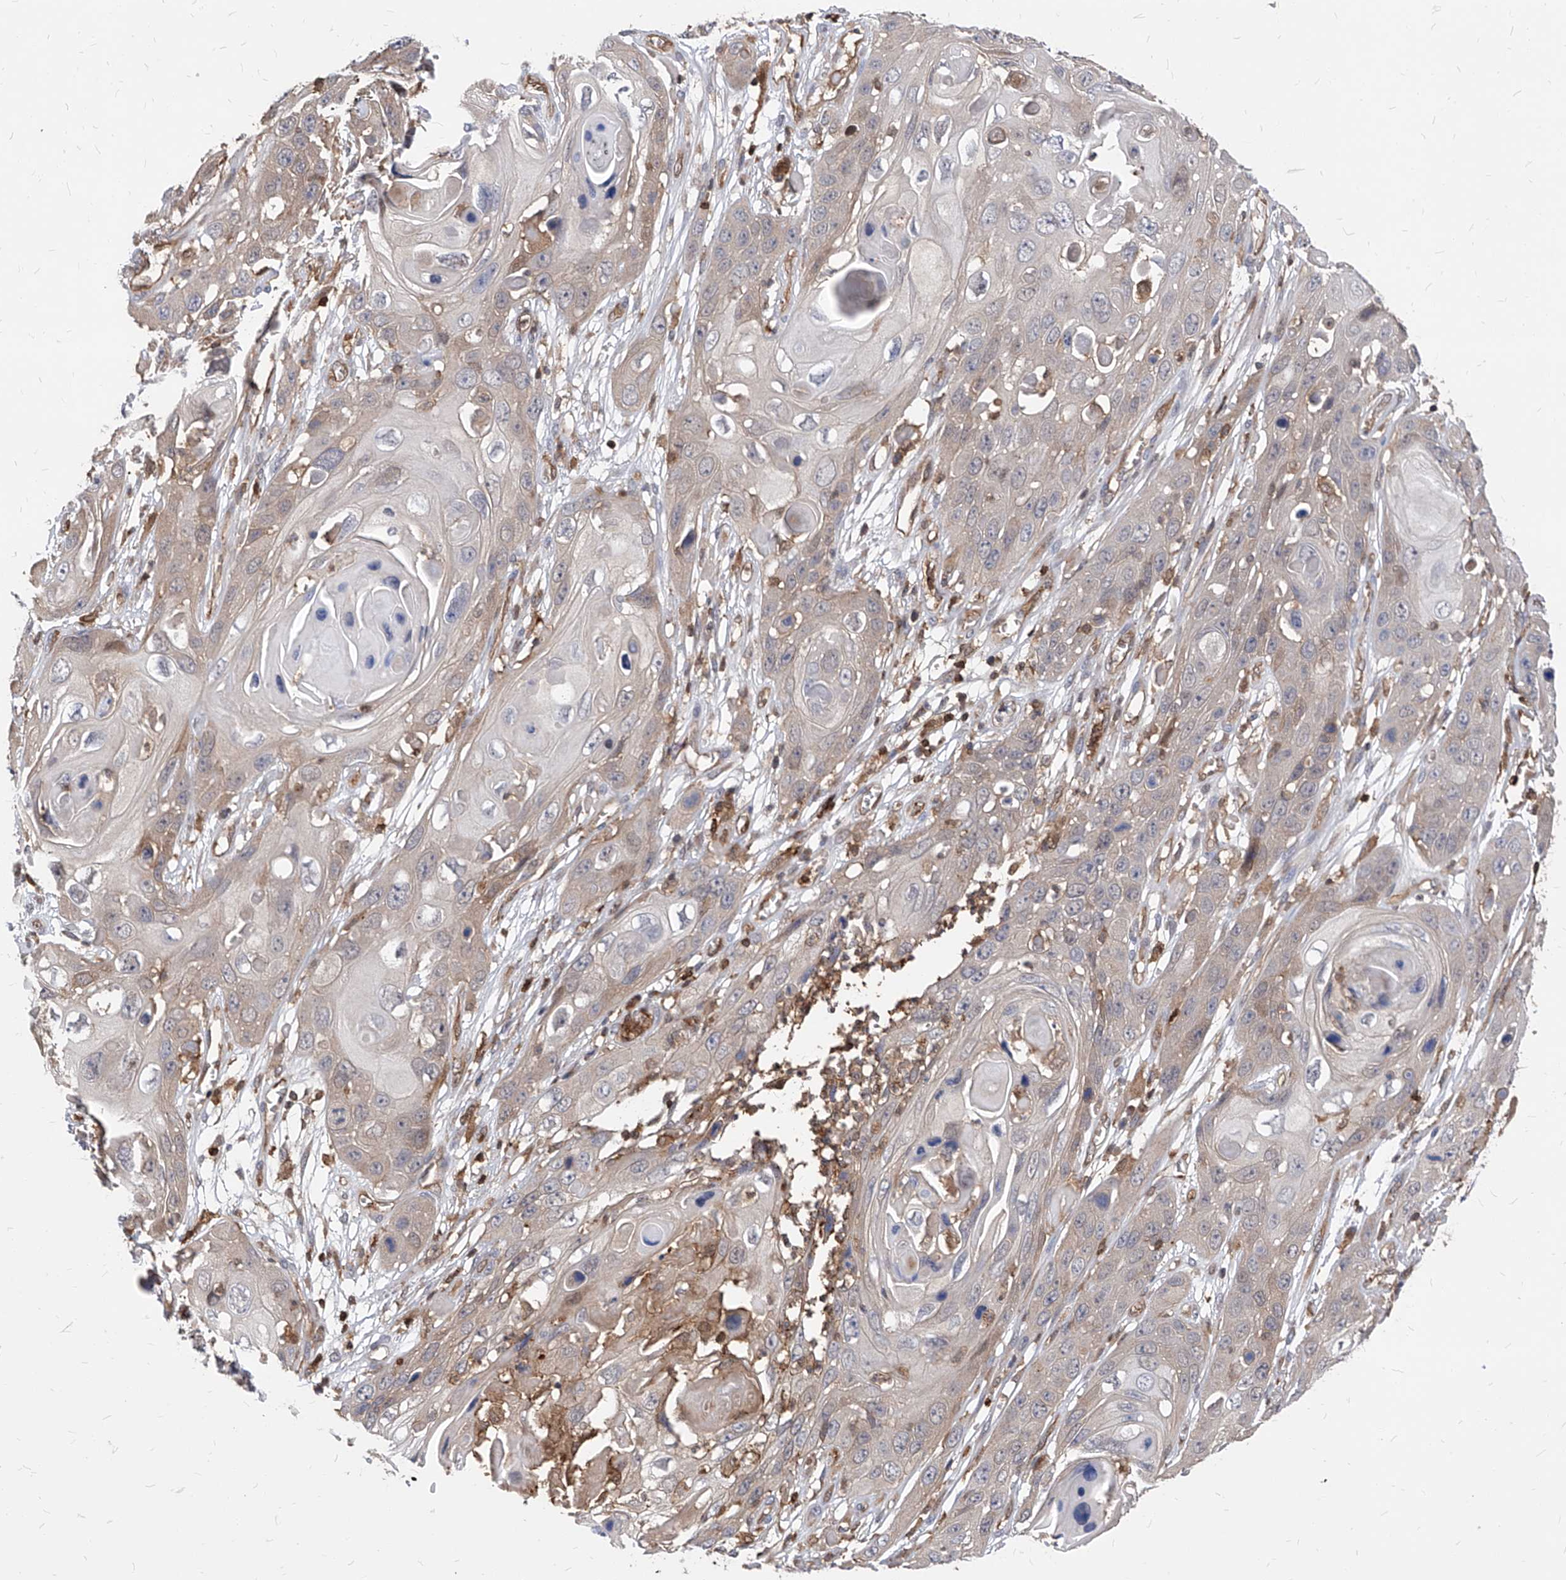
{"staining": {"intensity": "weak", "quantity": "<25%", "location": "cytoplasmic/membranous"}, "tissue": "skin cancer", "cell_type": "Tumor cells", "image_type": "cancer", "snomed": [{"axis": "morphology", "description": "Squamous cell carcinoma, NOS"}, {"axis": "topography", "description": "Skin"}], "caption": "IHC histopathology image of neoplastic tissue: skin cancer (squamous cell carcinoma) stained with DAB exhibits no significant protein expression in tumor cells. (DAB immunohistochemistry visualized using brightfield microscopy, high magnification).", "gene": "ABRACL", "patient": {"sex": "male", "age": 55}}